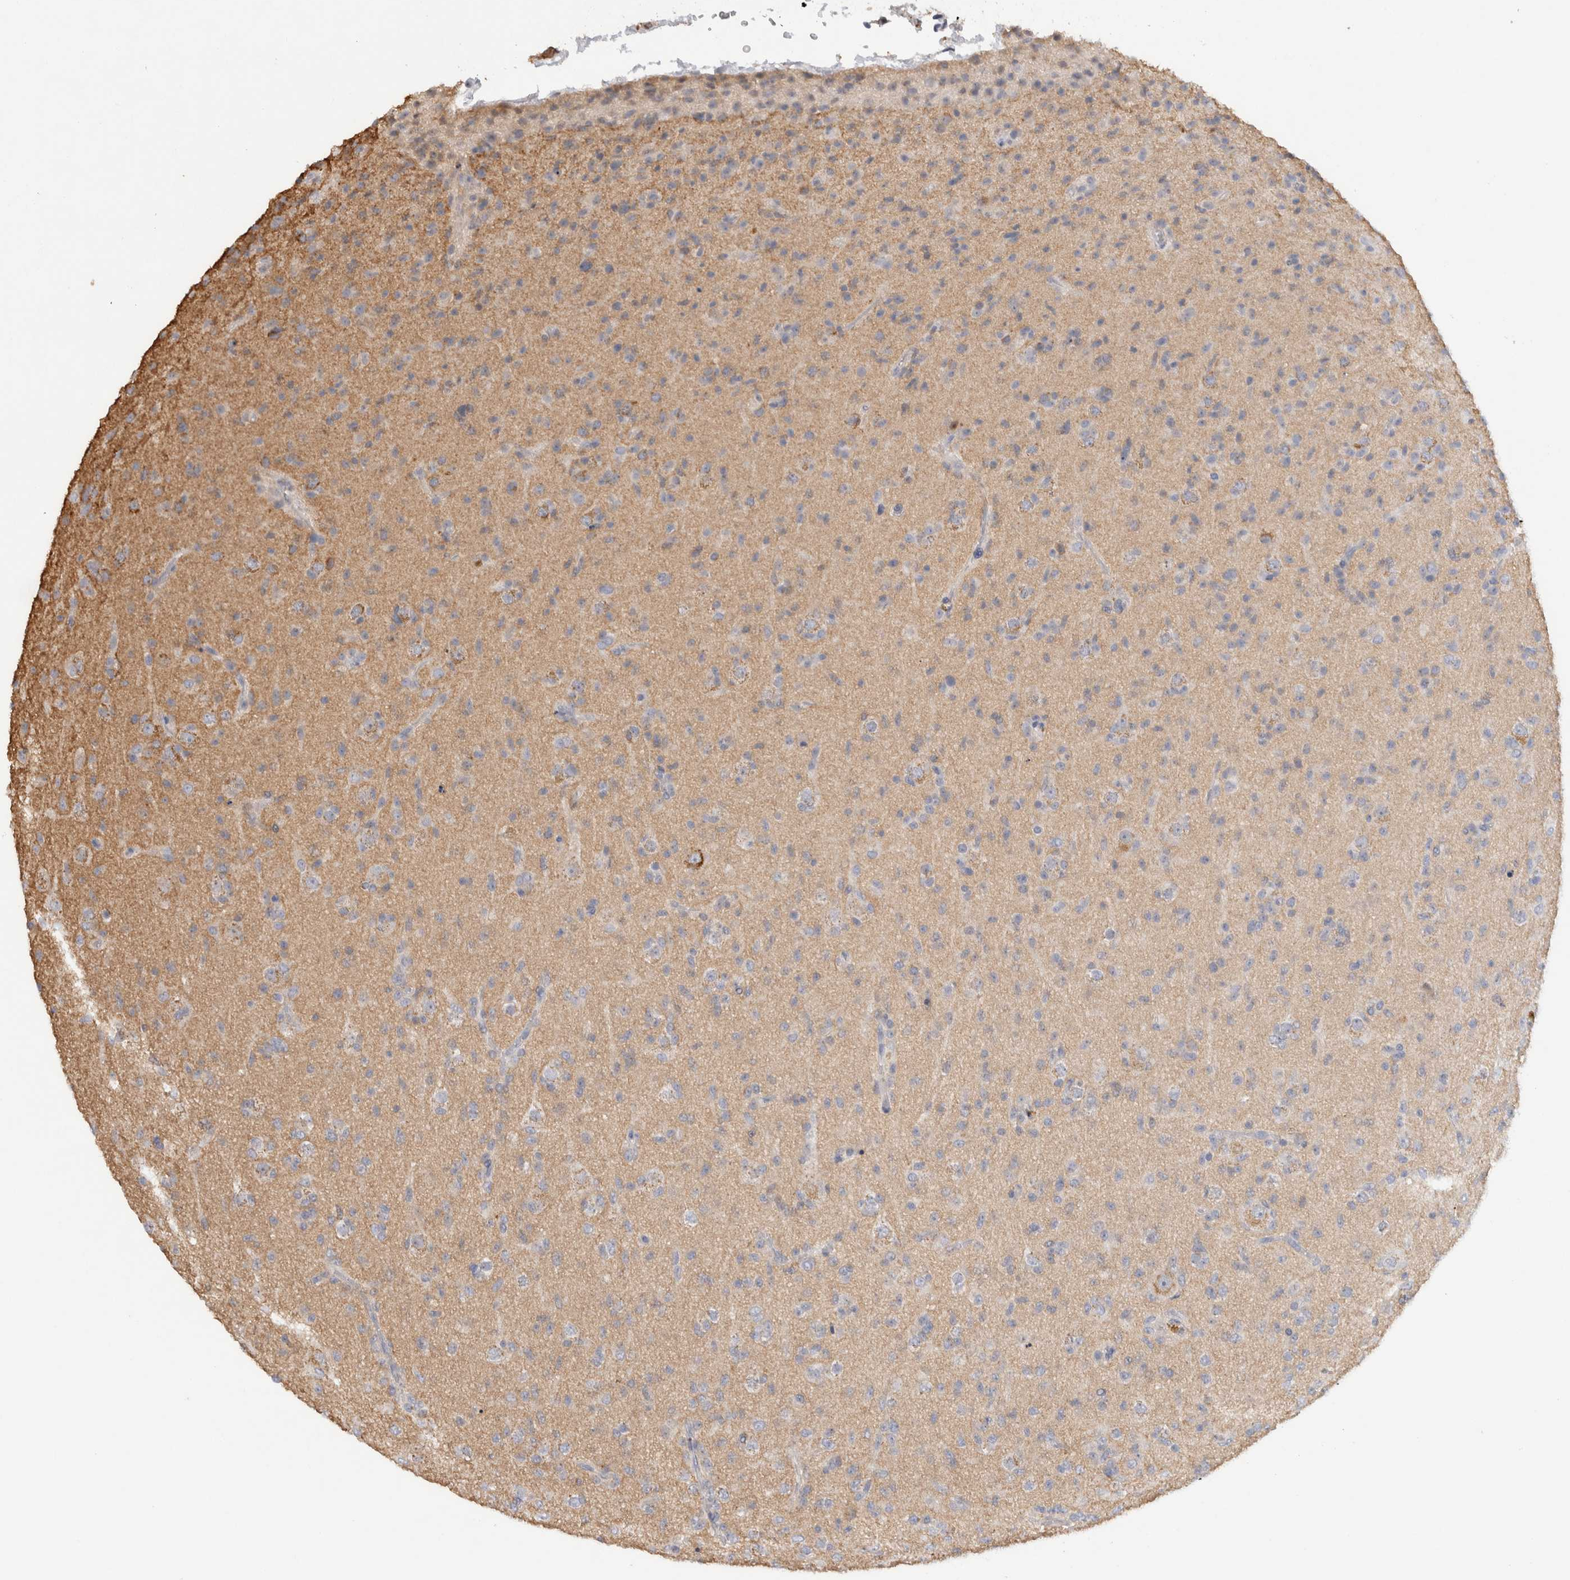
{"staining": {"intensity": "negative", "quantity": "none", "location": "none"}, "tissue": "glioma", "cell_type": "Tumor cells", "image_type": "cancer", "snomed": [{"axis": "morphology", "description": "Glioma, malignant, Low grade"}, {"axis": "topography", "description": "Brain"}], "caption": "This is a image of IHC staining of glioma, which shows no staining in tumor cells. (Immunohistochemistry, brightfield microscopy, high magnification).", "gene": "GAS1", "patient": {"sex": "male", "age": 65}}